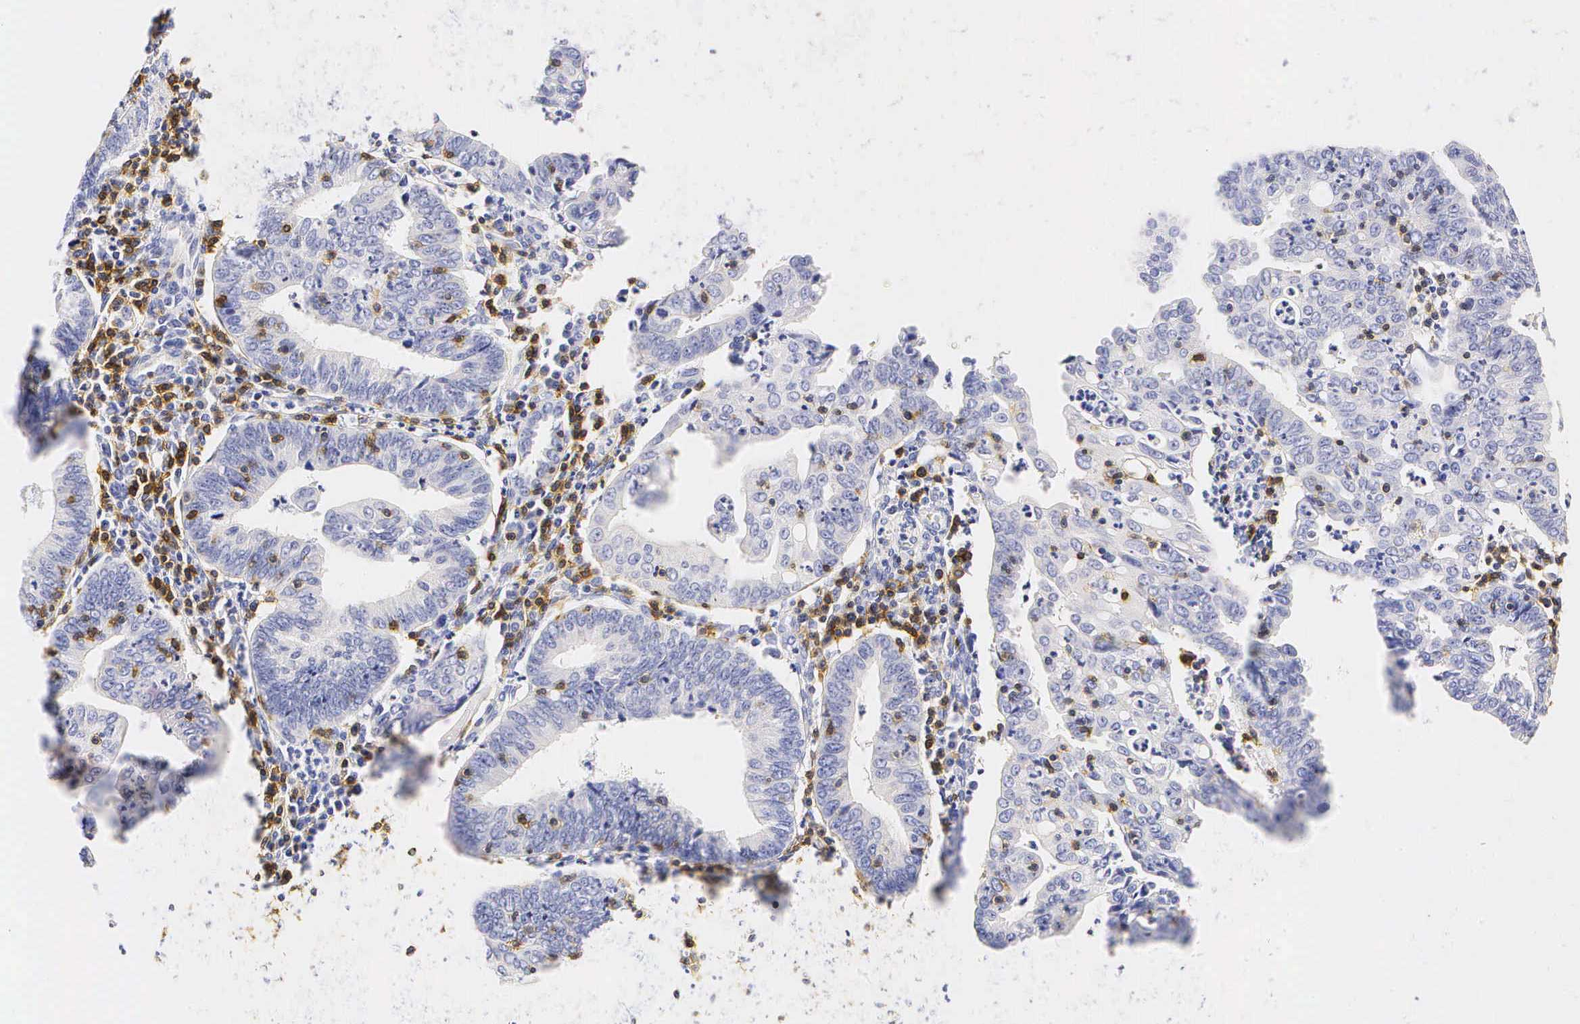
{"staining": {"intensity": "negative", "quantity": "none", "location": "none"}, "tissue": "endometrial cancer", "cell_type": "Tumor cells", "image_type": "cancer", "snomed": [{"axis": "morphology", "description": "Adenocarcinoma, NOS"}, {"axis": "topography", "description": "Endometrium"}], "caption": "This is an IHC image of endometrial cancer (adenocarcinoma). There is no positivity in tumor cells.", "gene": "CD3E", "patient": {"sex": "female", "age": 60}}